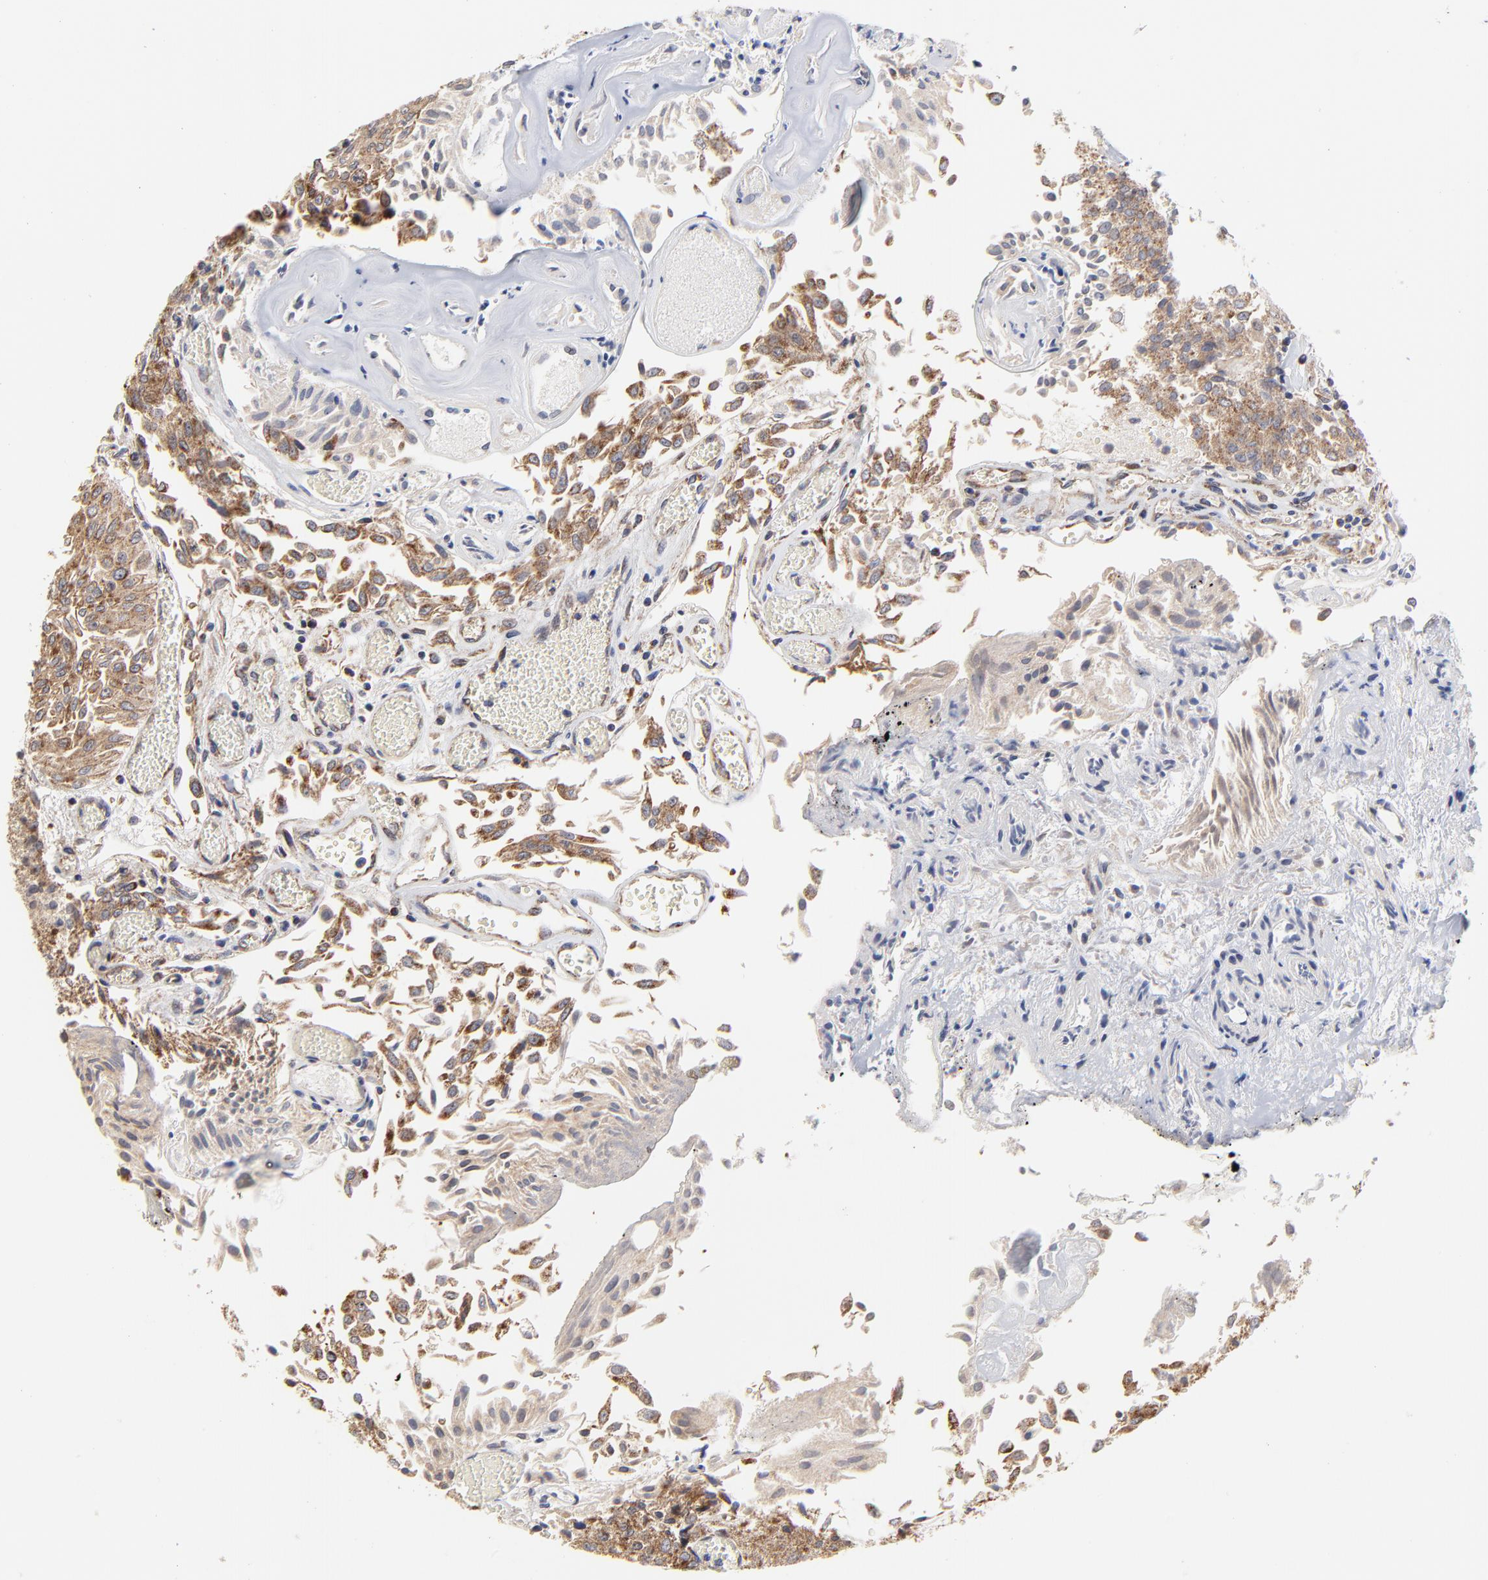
{"staining": {"intensity": "weak", "quantity": "25%-75%", "location": "cytoplasmic/membranous"}, "tissue": "urothelial cancer", "cell_type": "Tumor cells", "image_type": "cancer", "snomed": [{"axis": "morphology", "description": "Urothelial carcinoma, Low grade"}, {"axis": "topography", "description": "Urinary bladder"}], "caption": "A brown stain shows weak cytoplasmic/membranous positivity of a protein in human urothelial cancer tumor cells. (IHC, brightfield microscopy, high magnification).", "gene": "ZNF550", "patient": {"sex": "male", "age": 86}}